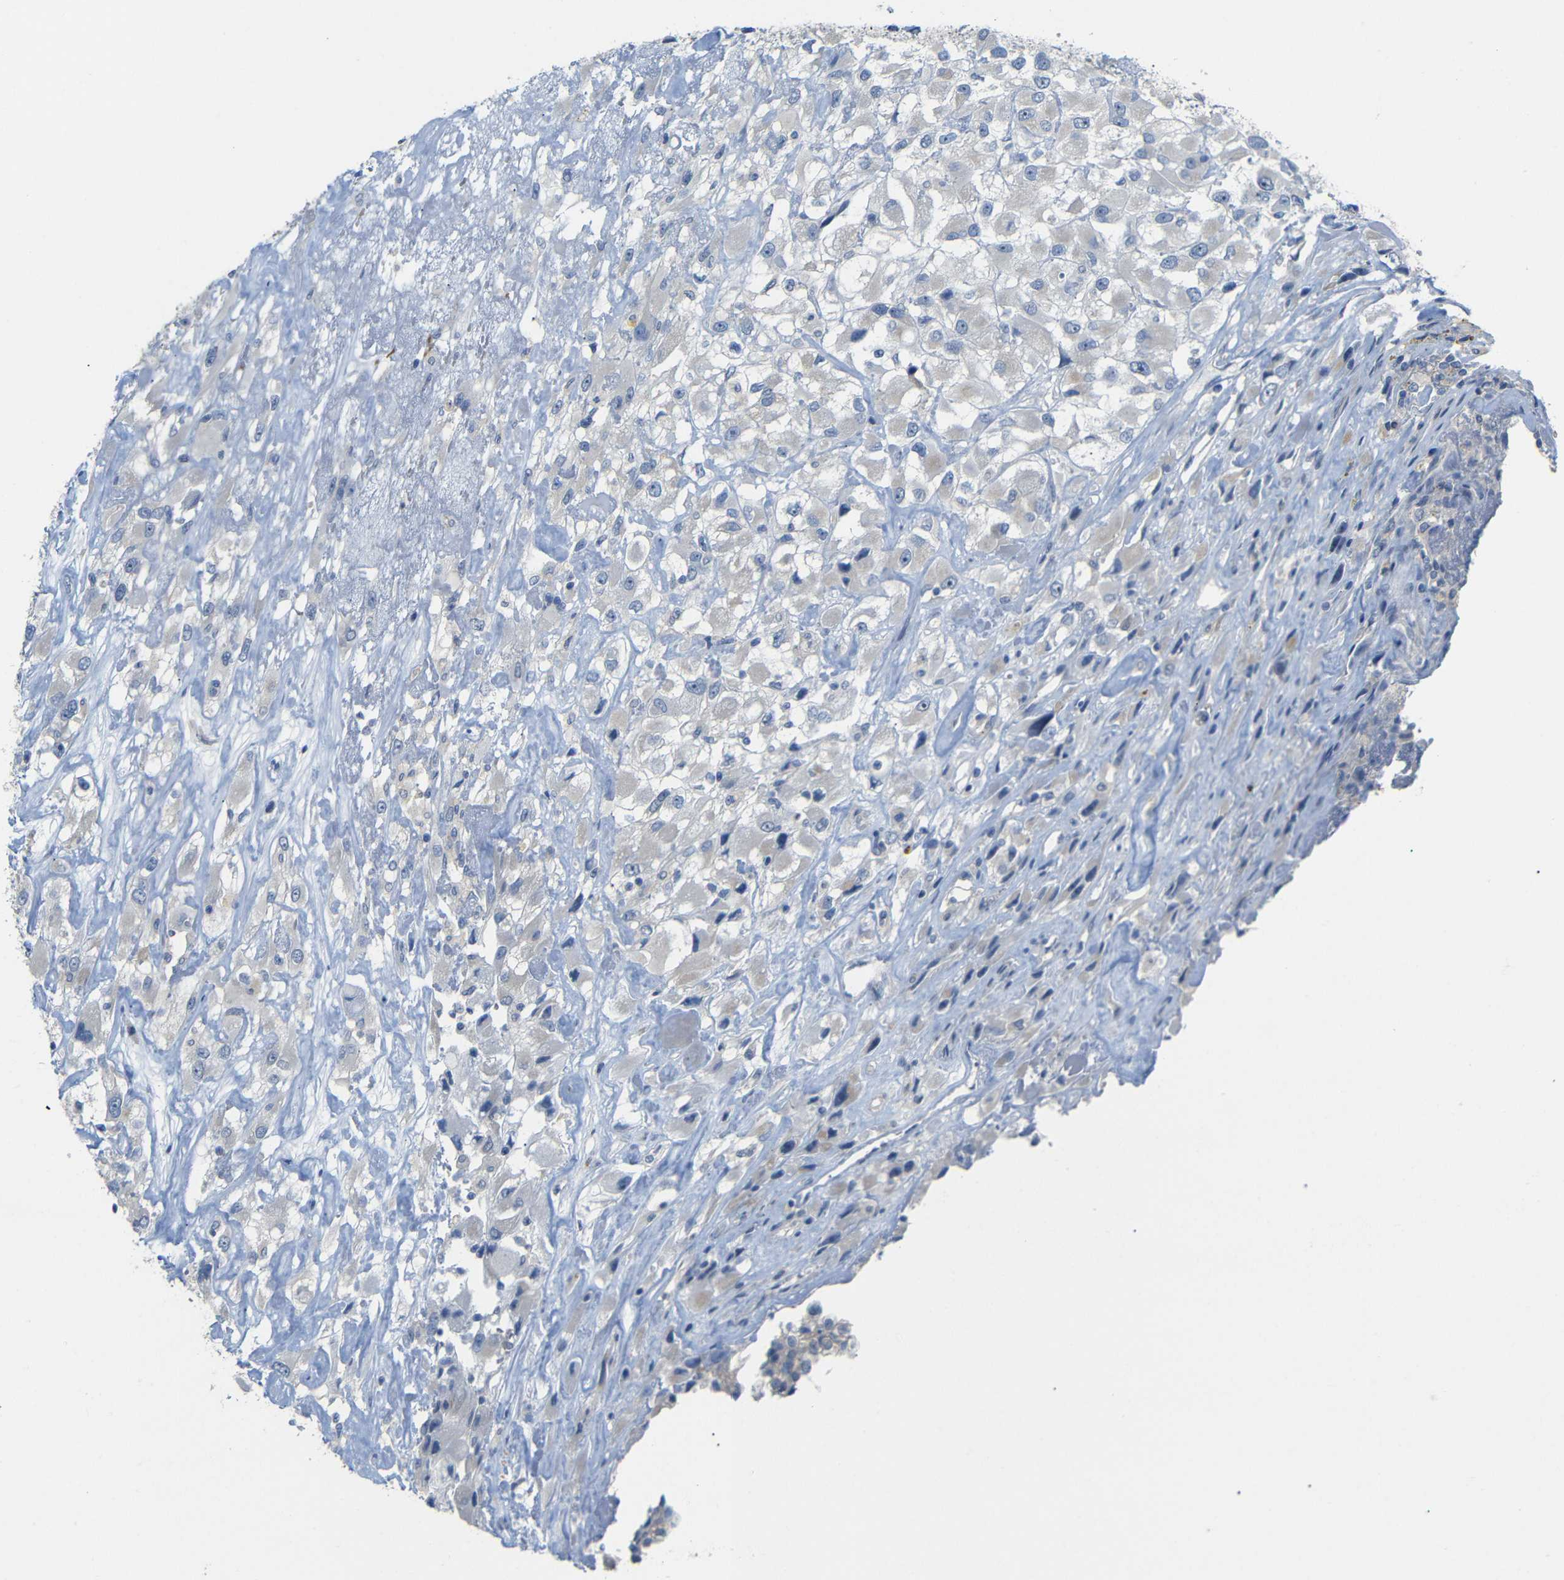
{"staining": {"intensity": "weak", "quantity": "<25%", "location": "cytoplasmic/membranous"}, "tissue": "renal cancer", "cell_type": "Tumor cells", "image_type": "cancer", "snomed": [{"axis": "morphology", "description": "Adenocarcinoma, NOS"}, {"axis": "topography", "description": "Kidney"}], "caption": "An image of renal adenocarcinoma stained for a protein shows no brown staining in tumor cells.", "gene": "TBC1D32", "patient": {"sex": "female", "age": 52}}